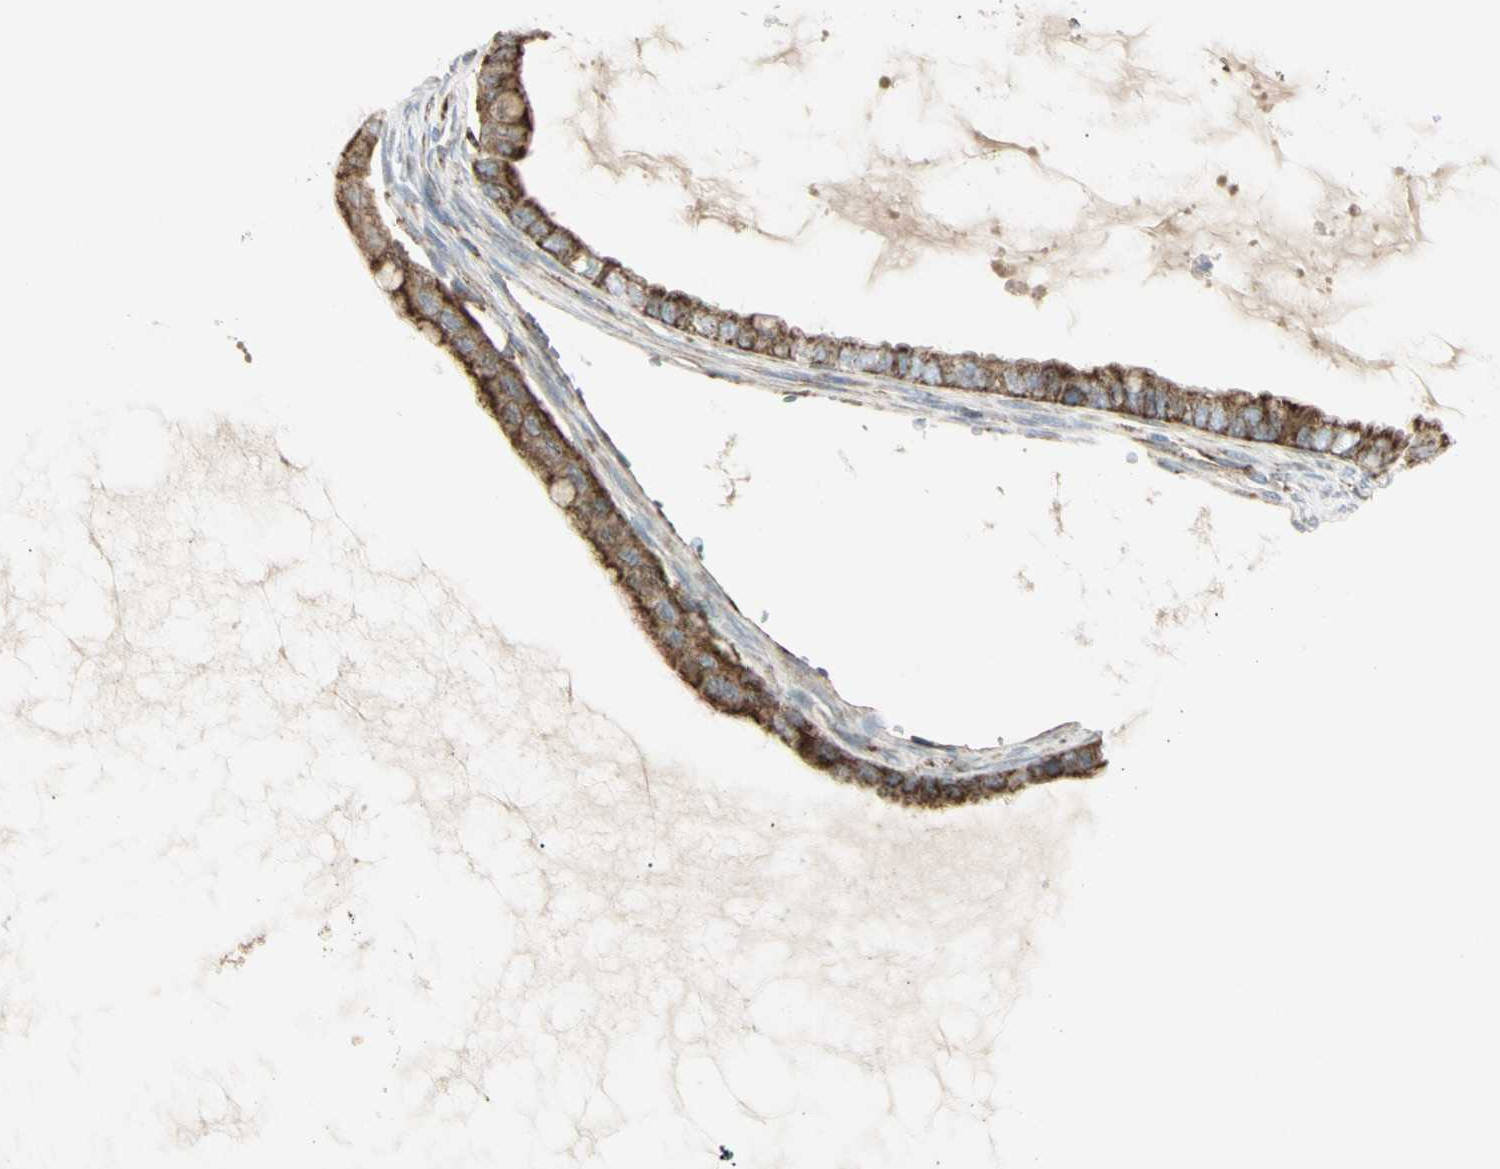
{"staining": {"intensity": "strong", "quantity": ">75%", "location": "cytoplasmic/membranous"}, "tissue": "ovarian cancer", "cell_type": "Tumor cells", "image_type": "cancer", "snomed": [{"axis": "morphology", "description": "Cystadenocarcinoma, mucinous, NOS"}, {"axis": "topography", "description": "Ovary"}], "caption": "Immunohistochemical staining of human ovarian cancer displays high levels of strong cytoplasmic/membranous staining in about >75% of tumor cells.", "gene": "CYB5R1", "patient": {"sex": "female", "age": 80}}